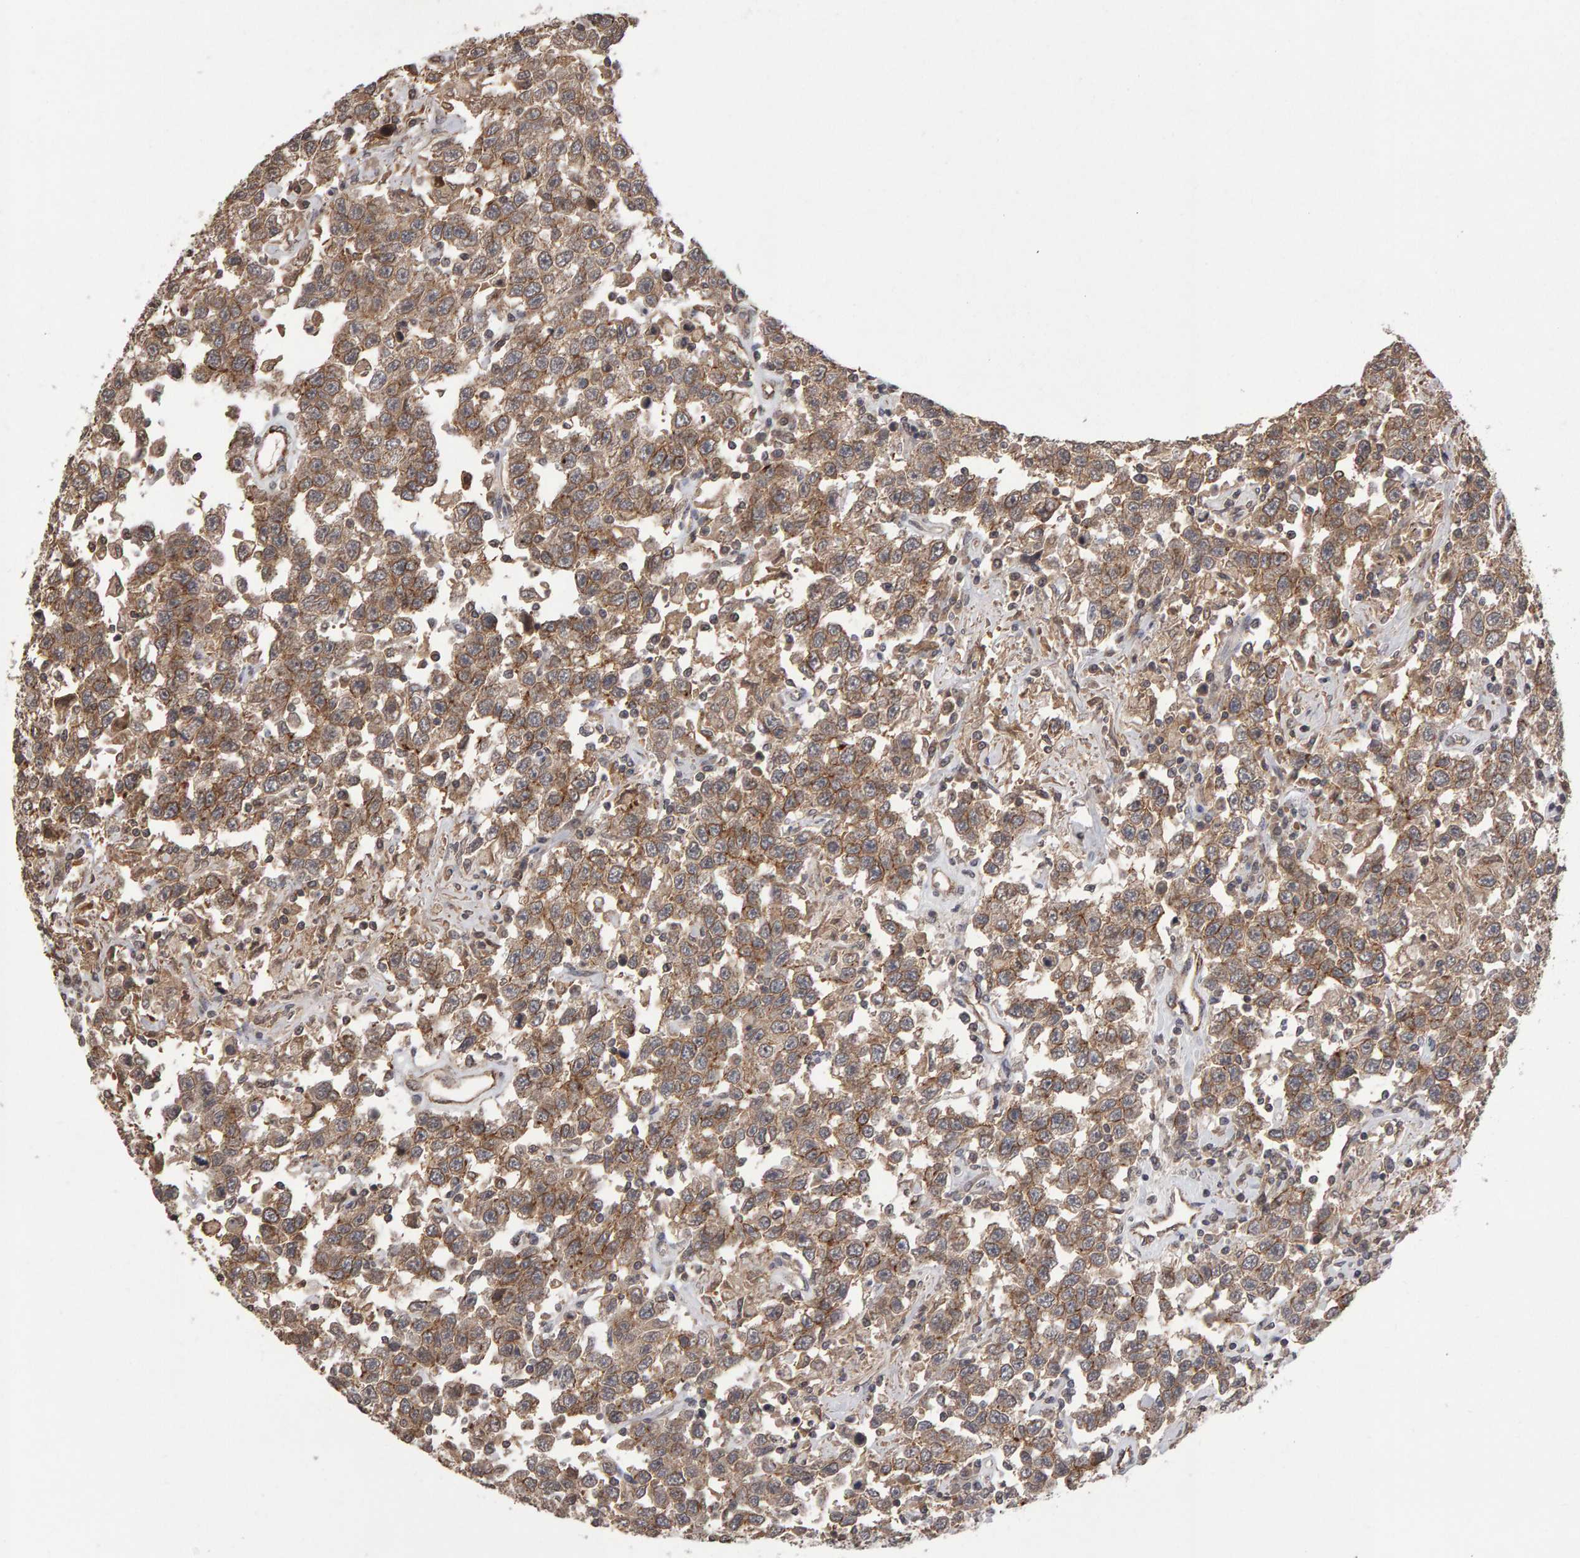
{"staining": {"intensity": "moderate", "quantity": ">75%", "location": "cytoplasmic/membranous"}, "tissue": "testis cancer", "cell_type": "Tumor cells", "image_type": "cancer", "snomed": [{"axis": "morphology", "description": "Seminoma, NOS"}, {"axis": "topography", "description": "Testis"}], "caption": "Brown immunohistochemical staining in human seminoma (testis) shows moderate cytoplasmic/membranous staining in approximately >75% of tumor cells. Using DAB (brown) and hematoxylin (blue) stains, captured at high magnification using brightfield microscopy.", "gene": "SCRIB", "patient": {"sex": "male", "age": 41}}